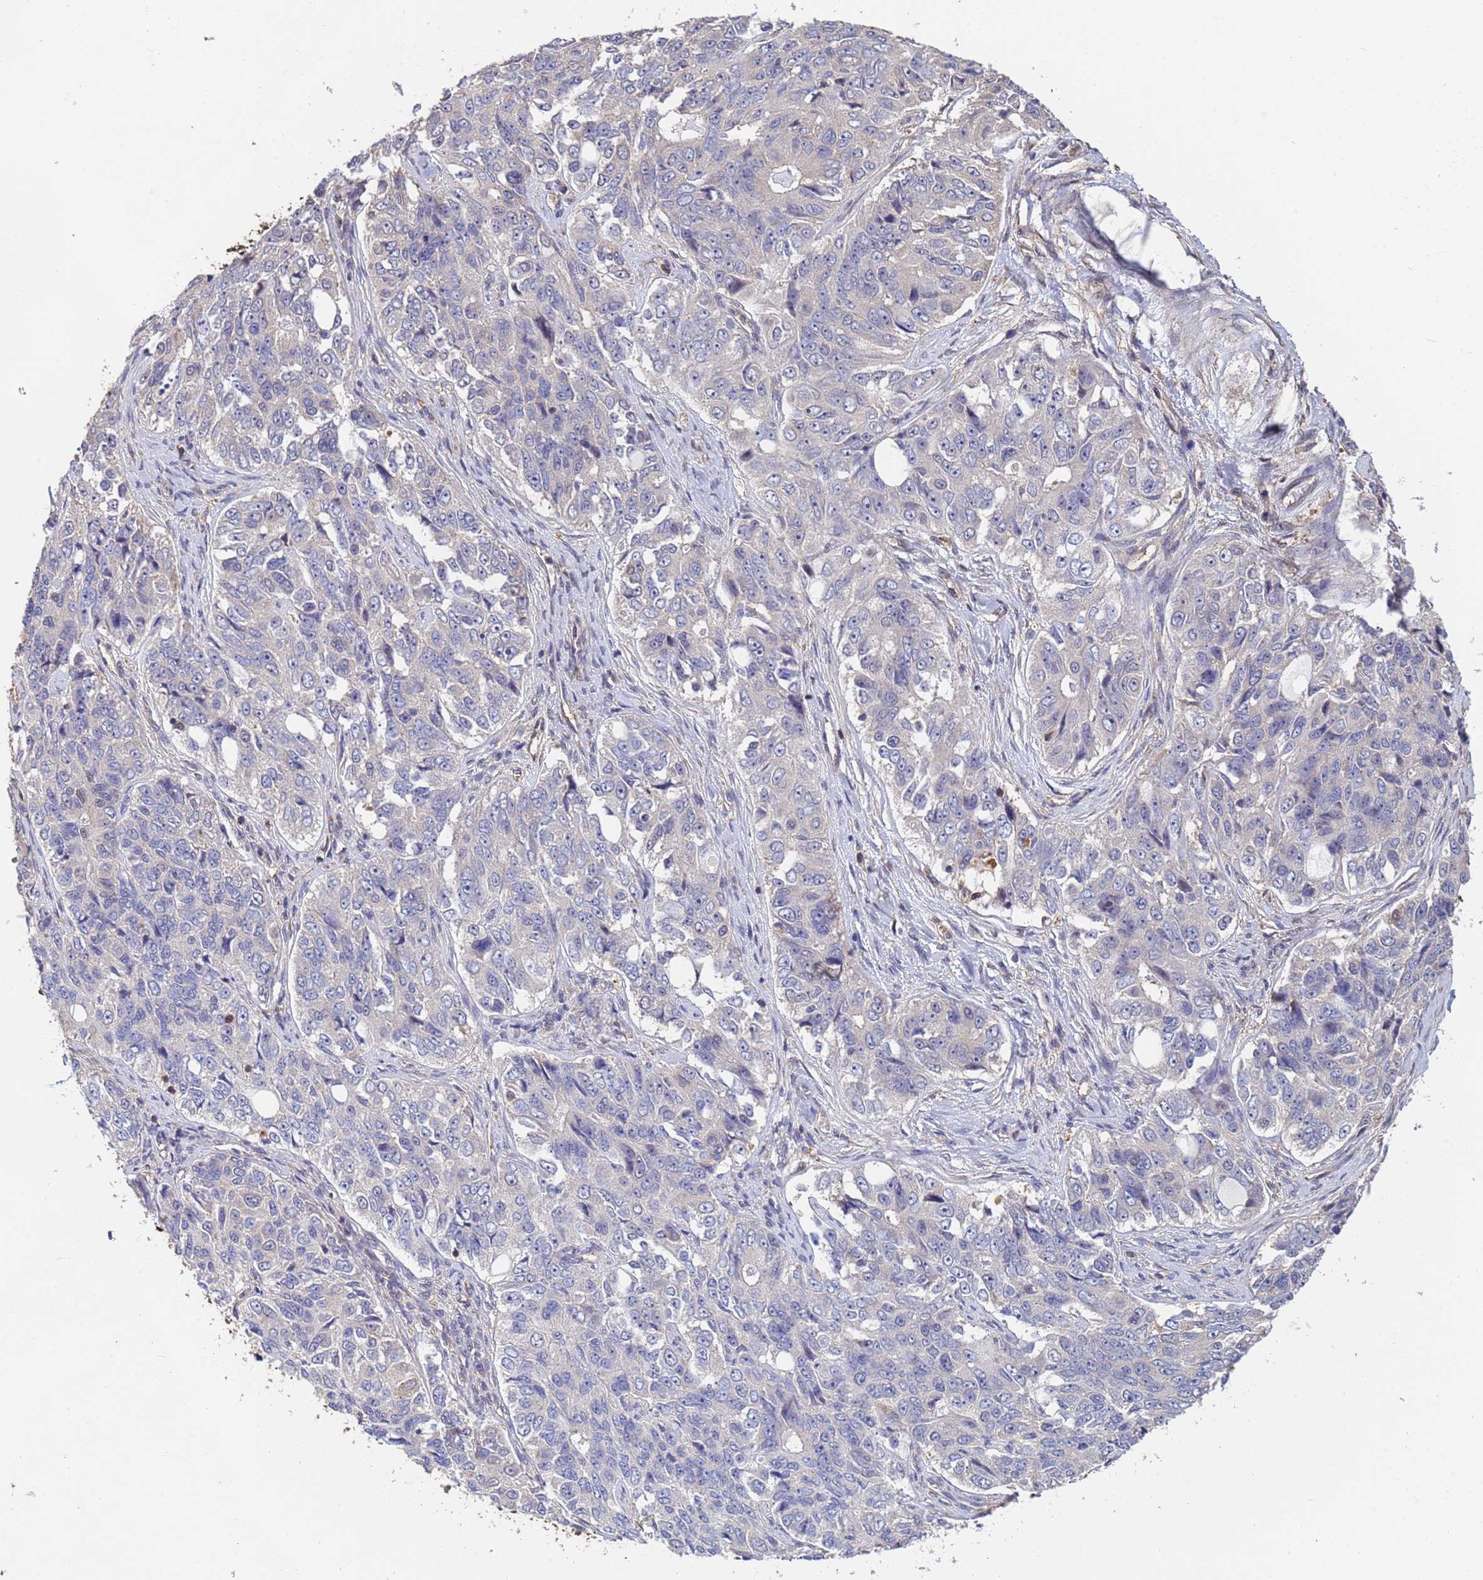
{"staining": {"intensity": "negative", "quantity": "none", "location": "none"}, "tissue": "ovarian cancer", "cell_type": "Tumor cells", "image_type": "cancer", "snomed": [{"axis": "morphology", "description": "Carcinoma, endometroid"}, {"axis": "topography", "description": "Ovary"}], "caption": "An immunohistochemistry (IHC) photomicrograph of ovarian cancer (endometroid carcinoma) is shown. There is no staining in tumor cells of ovarian cancer (endometroid carcinoma).", "gene": "FAM25A", "patient": {"sex": "female", "age": 51}}